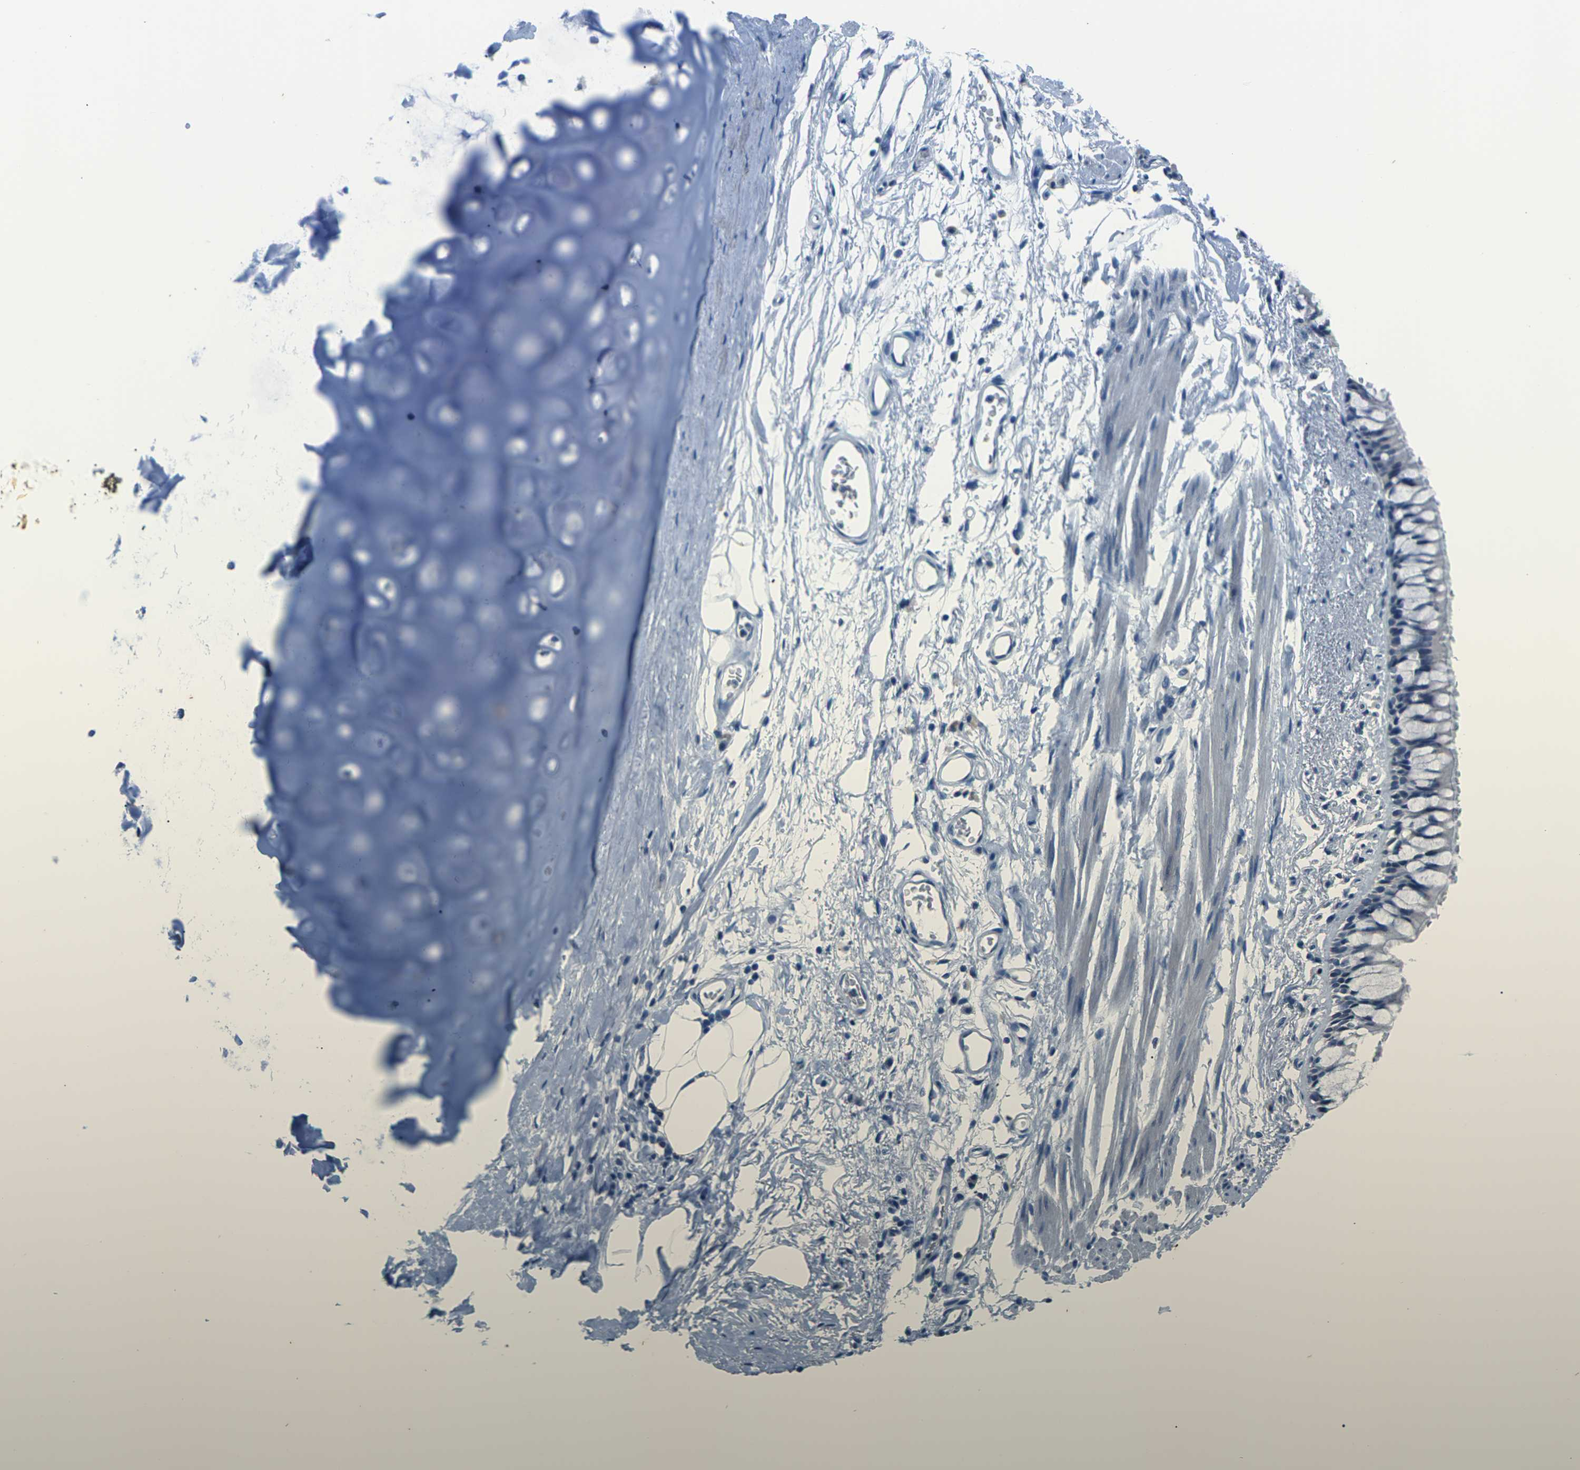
{"staining": {"intensity": "negative", "quantity": "none", "location": "none"}, "tissue": "adipose tissue", "cell_type": "Adipocytes", "image_type": "normal", "snomed": [{"axis": "morphology", "description": "Normal tissue, NOS"}, {"axis": "topography", "description": "Cartilage tissue"}, {"axis": "topography", "description": "Bronchus"}], "caption": "Photomicrograph shows no protein expression in adipocytes of normal adipose tissue. The staining was performed using DAB to visualize the protein expression in brown, while the nuclei were stained in blue with hematoxylin (Magnification: 20x).", "gene": "UMOD", "patient": {"sex": "female", "age": 73}}